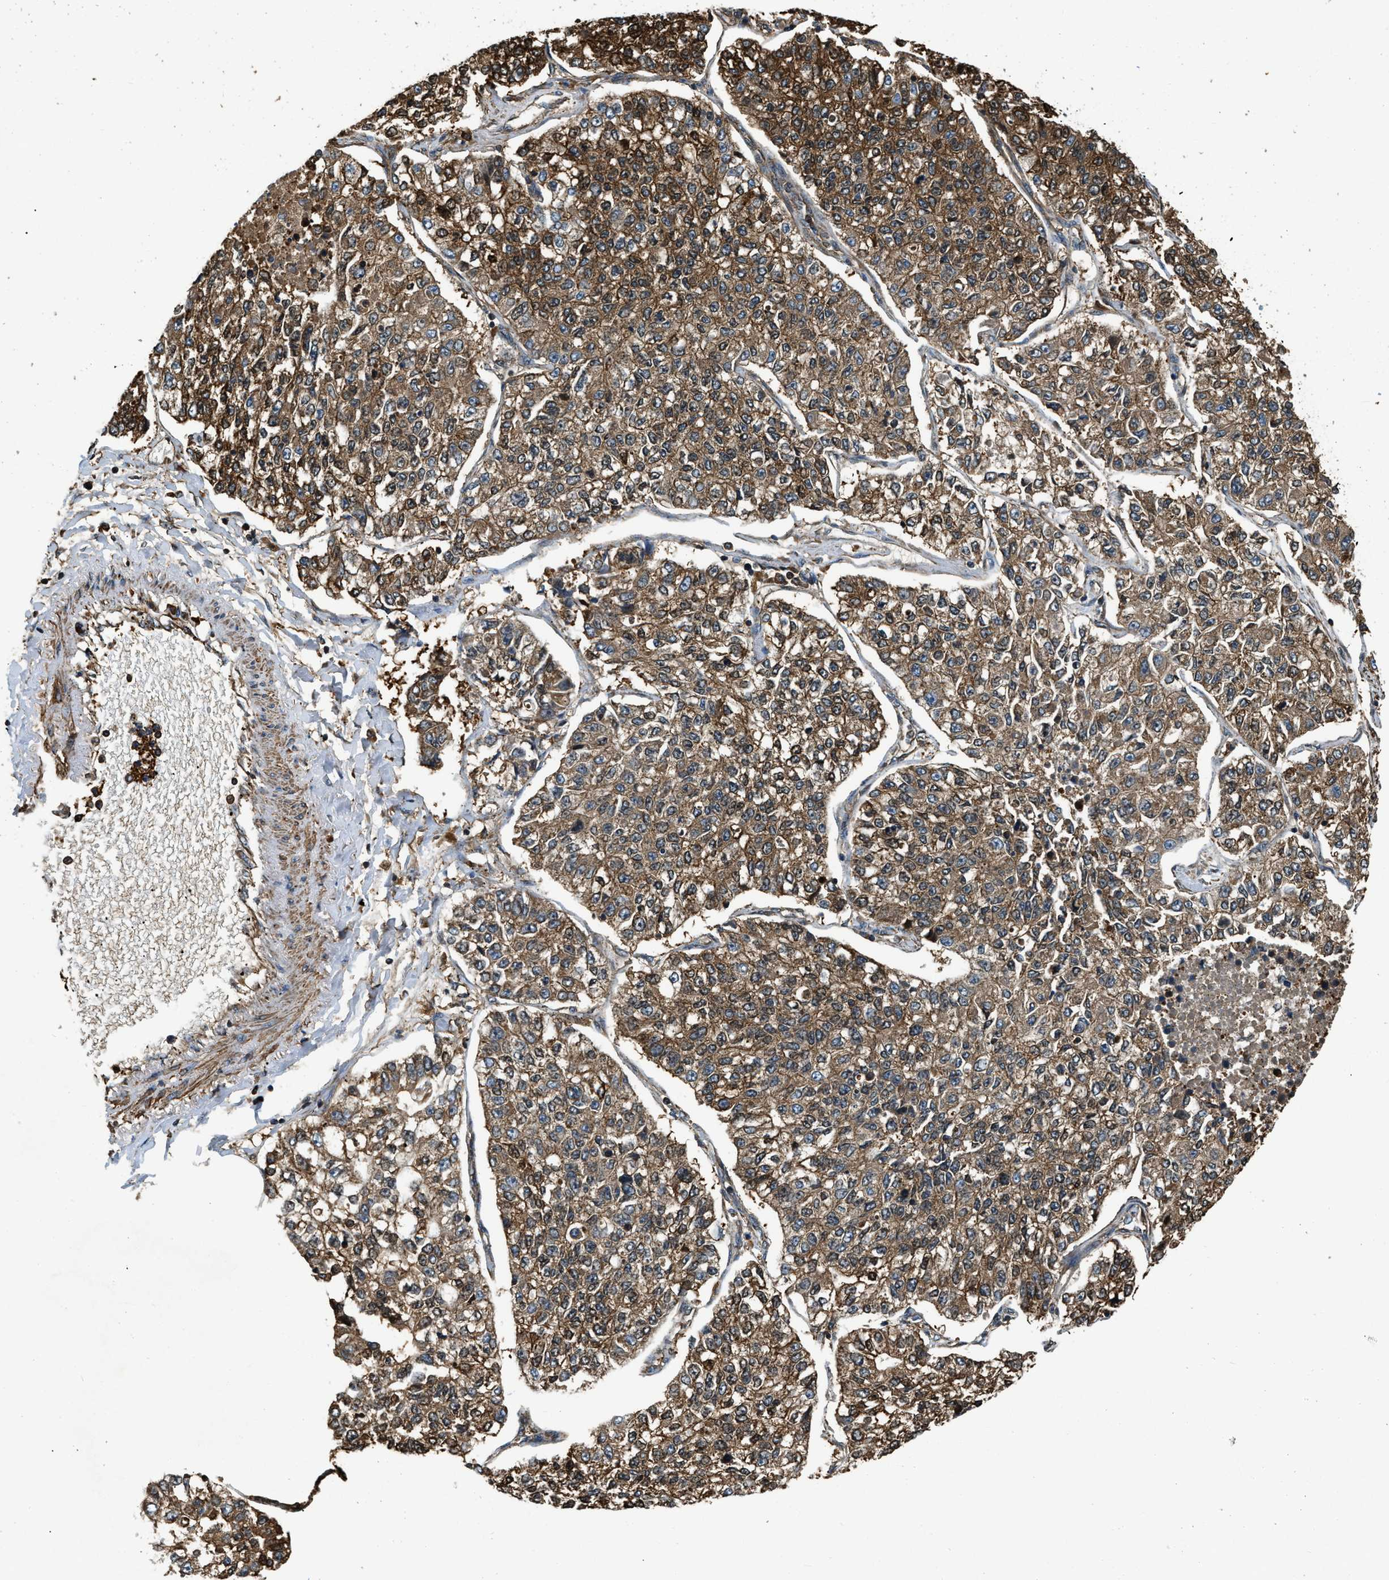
{"staining": {"intensity": "moderate", "quantity": ">75%", "location": "cytoplasmic/membranous"}, "tissue": "lung cancer", "cell_type": "Tumor cells", "image_type": "cancer", "snomed": [{"axis": "morphology", "description": "Adenocarcinoma, NOS"}, {"axis": "topography", "description": "Lung"}], "caption": "Protein staining reveals moderate cytoplasmic/membranous positivity in approximately >75% of tumor cells in lung adenocarcinoma.", "gene": "YARS1", "patient": {"sex": "male", "age": 49}}